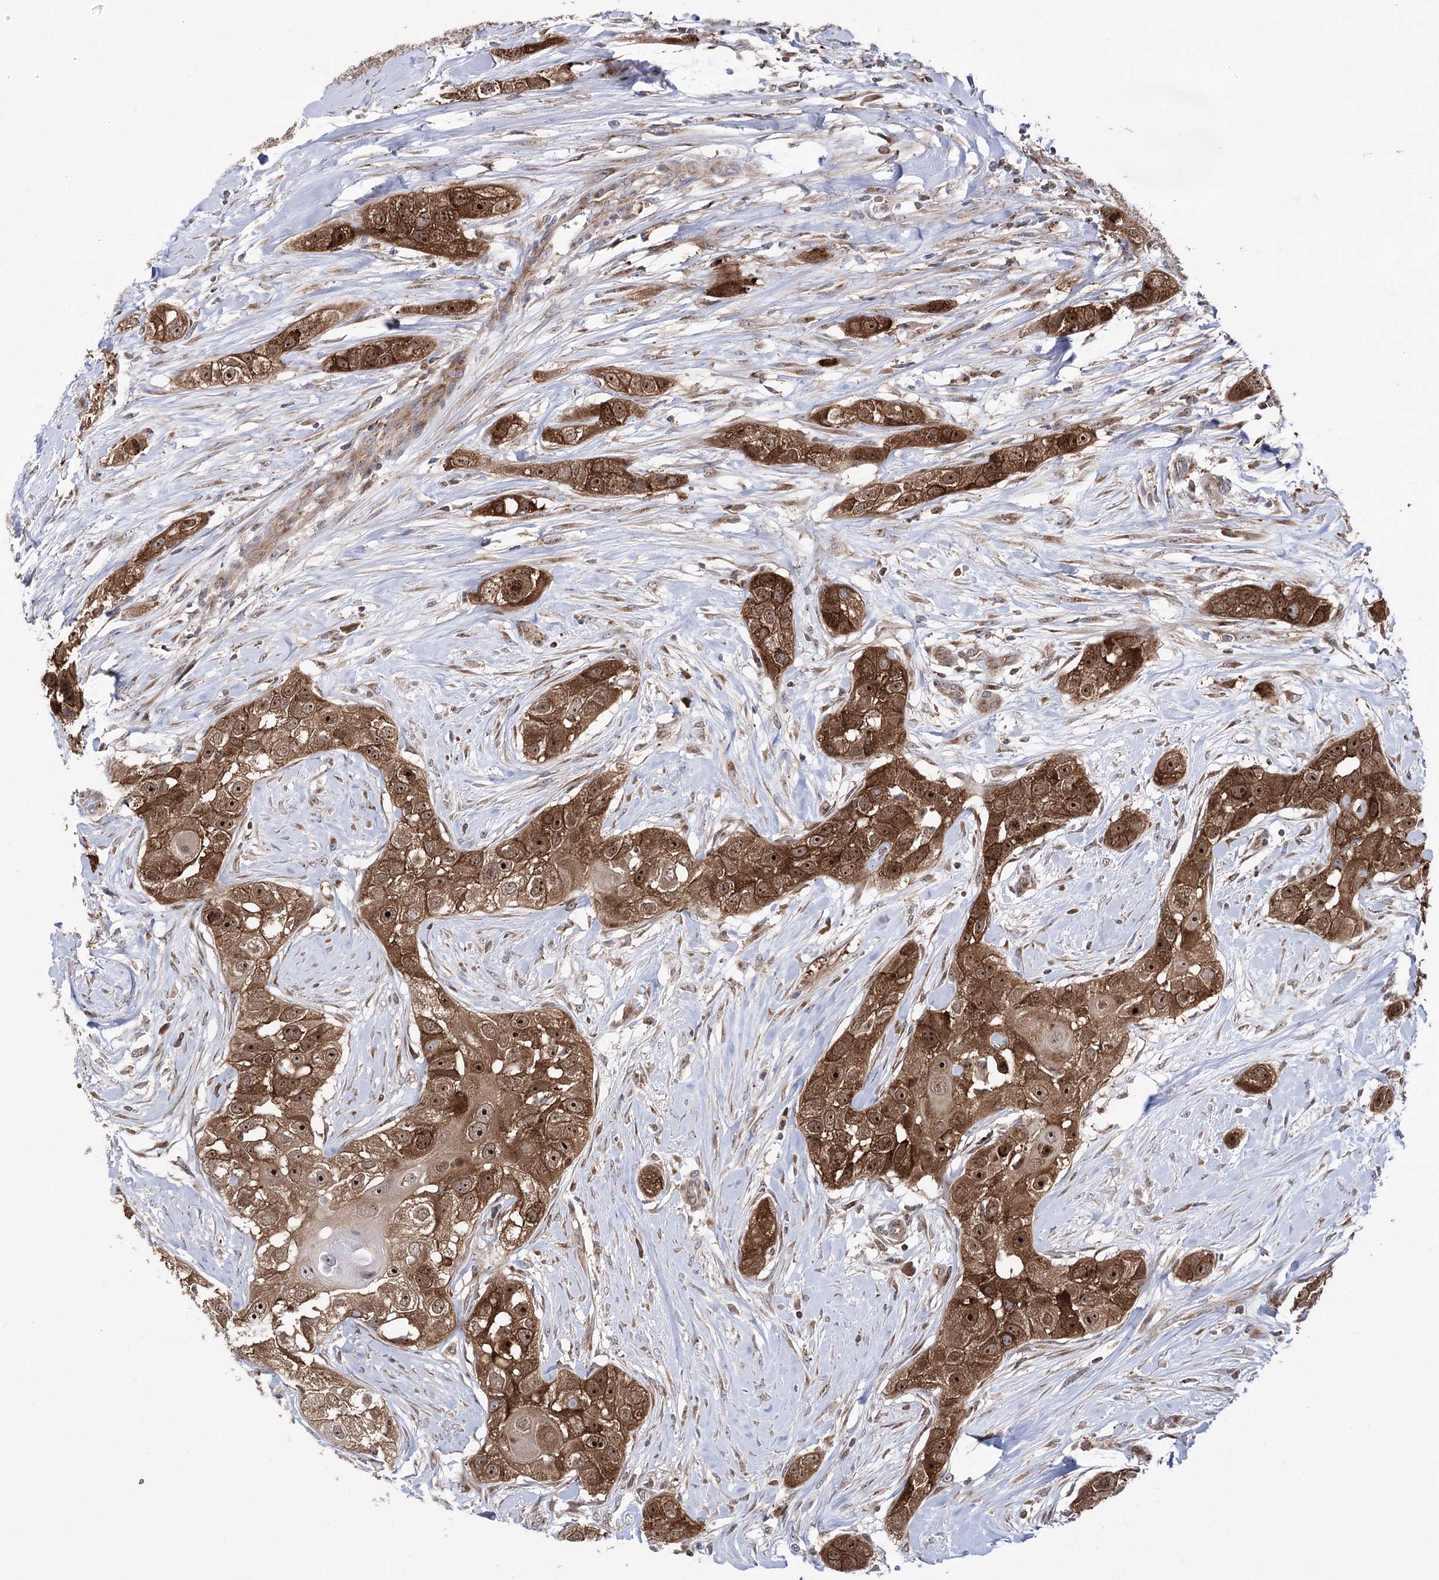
{"staining": {"intensity": "strong", "quantity": ">75%", "location": "cytoplasmic/membranous,nuclear"}, "tissue": "head and neck cancer", "cell_type": "Tumor cells", "image_type": "cancer", "snomed": [{"axis": "morphology", "description": "Normal tissue, NOS"}, {"axis": "morphology", "description": "Squamous cell carcinoma, NOS"}, {"axis": "topography", "description": "Skeletal muscle"}, {"axis": "topography", "description": "Head-Neck"}], "caption": "This photomicrograph shows immunohistochemistry (IHC) staining of human head and neck cancer, with high strong cytoplasmic/membranous and nuclear positivity in approximately >75% of tumor cells.", "gene": "ZNF622", "patient": {"sex": "male", "age": 51}}